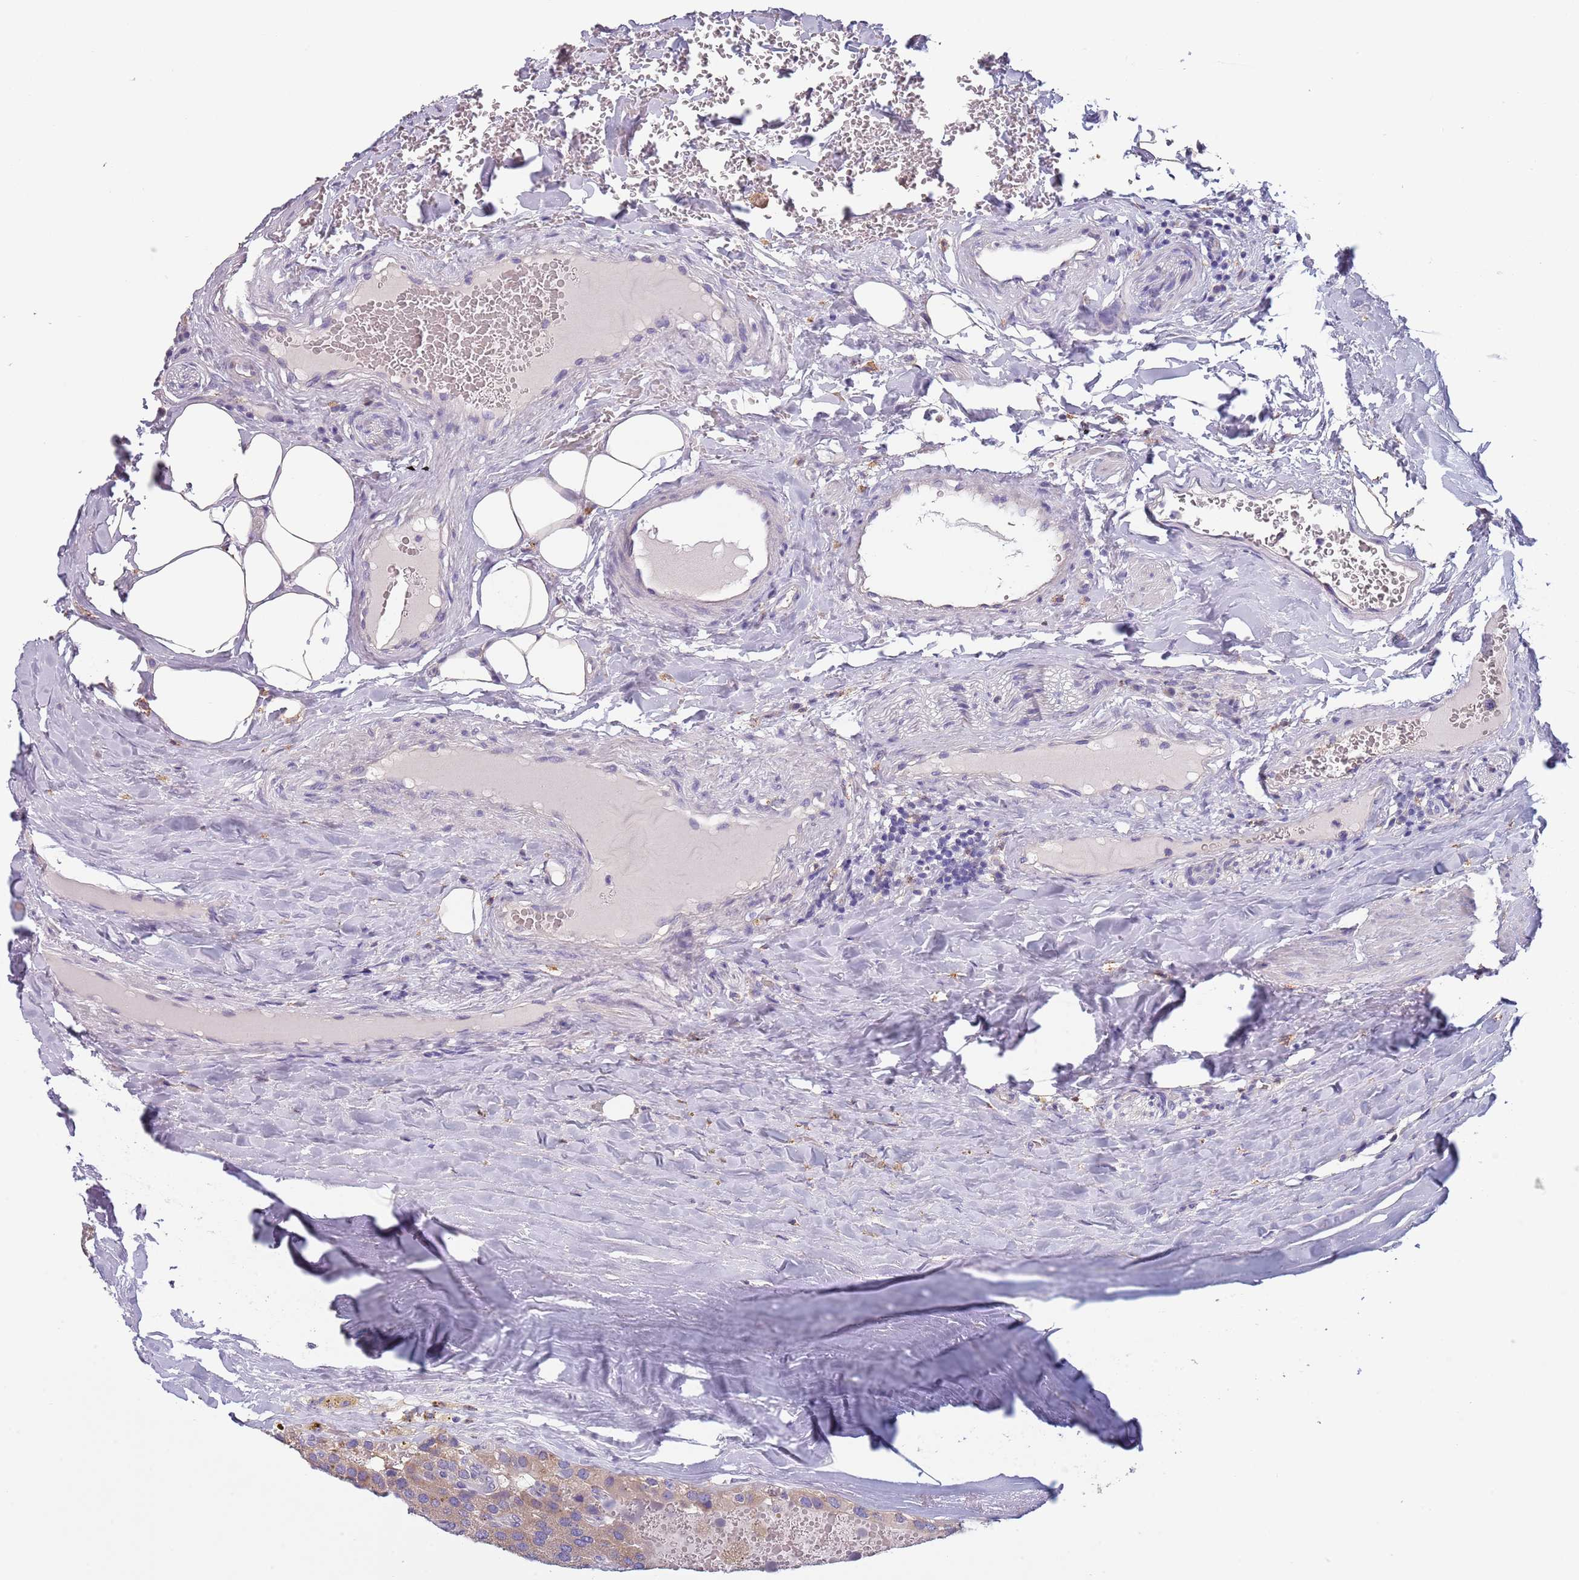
{"staining": {"intensity": "moderate", "quantity": ">75%", "location": "cytoplasmic/membranous"}, "tissue": "parathyroid gland", "cell_type": "Glandular cells", "image_type": "normal", "snomed": [{"axis": "morphology", "description": "Normal tissue, NOS"}, {"axis": "morphology", "description": "Adenoma, NOS"}, {"axis": "topography", "description": "Parathyroid gland"}], "caption": "About >75% of glandular cells in benign human parathyroid gland exhibit moderate cytoplasmic/membranous protein staining as visualized by brown immunohistochemical staining.", "gene": "MAN1C1", "patient": {"sex": "female", "age": 86}}